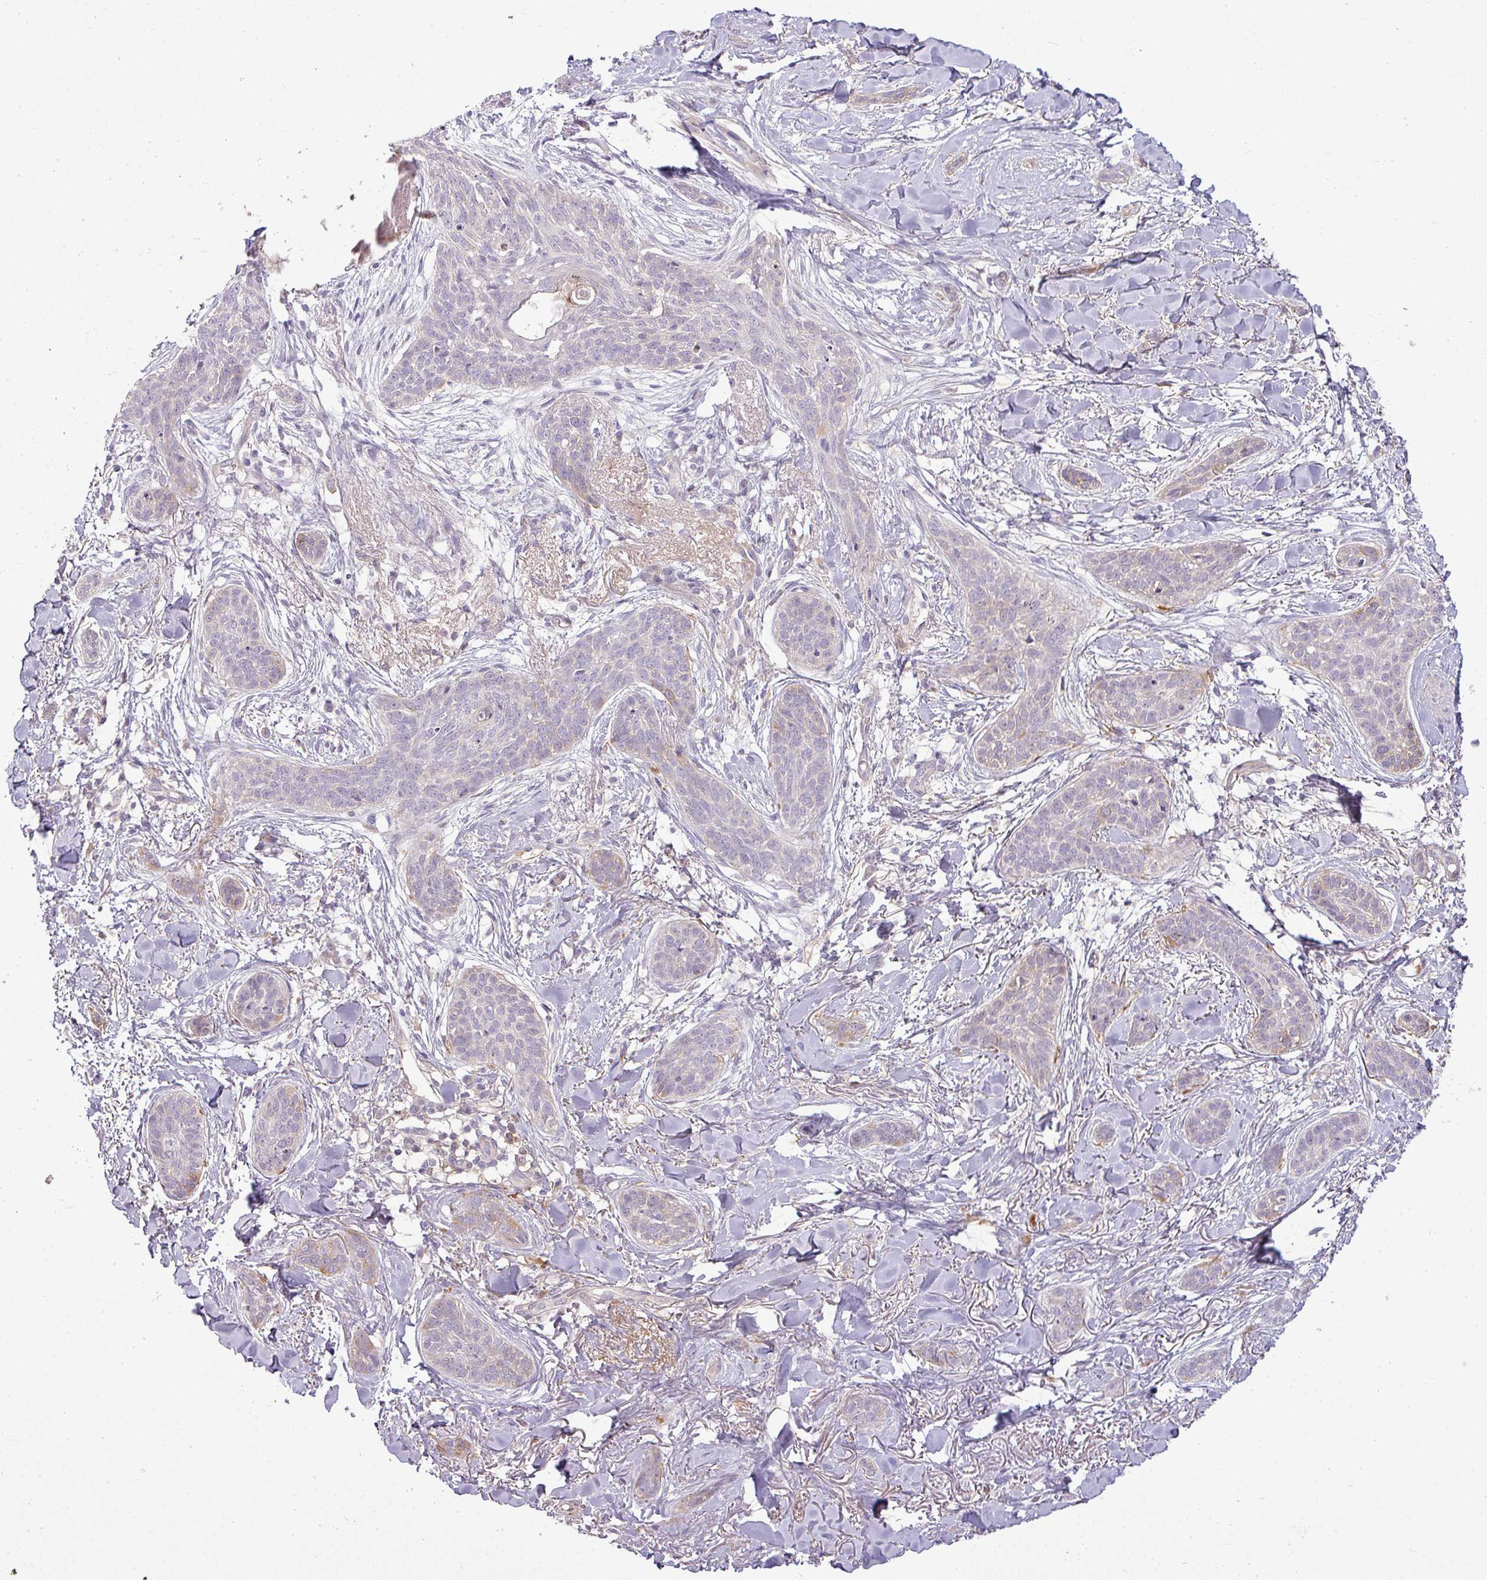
{"staining": {"intensity": "weak", "quantity": "<25%", "location": "cytoplasmic/membranous"}, "tissue": "skin cancer", "cell_type": "Tumor cells", "image_type": "cancer", "snomed": [{"axis": "morphology", "description": "Basal cell carcinoma"}, {"axis": "topography", "description": "Skin"}], "caption": "This is an immunohistochemistry micrograph of human basal cell carcinoma (skin). There is no staining in tumor cells.", "gene": "APOM", "patient": {"sex": "male", "age": 52}}